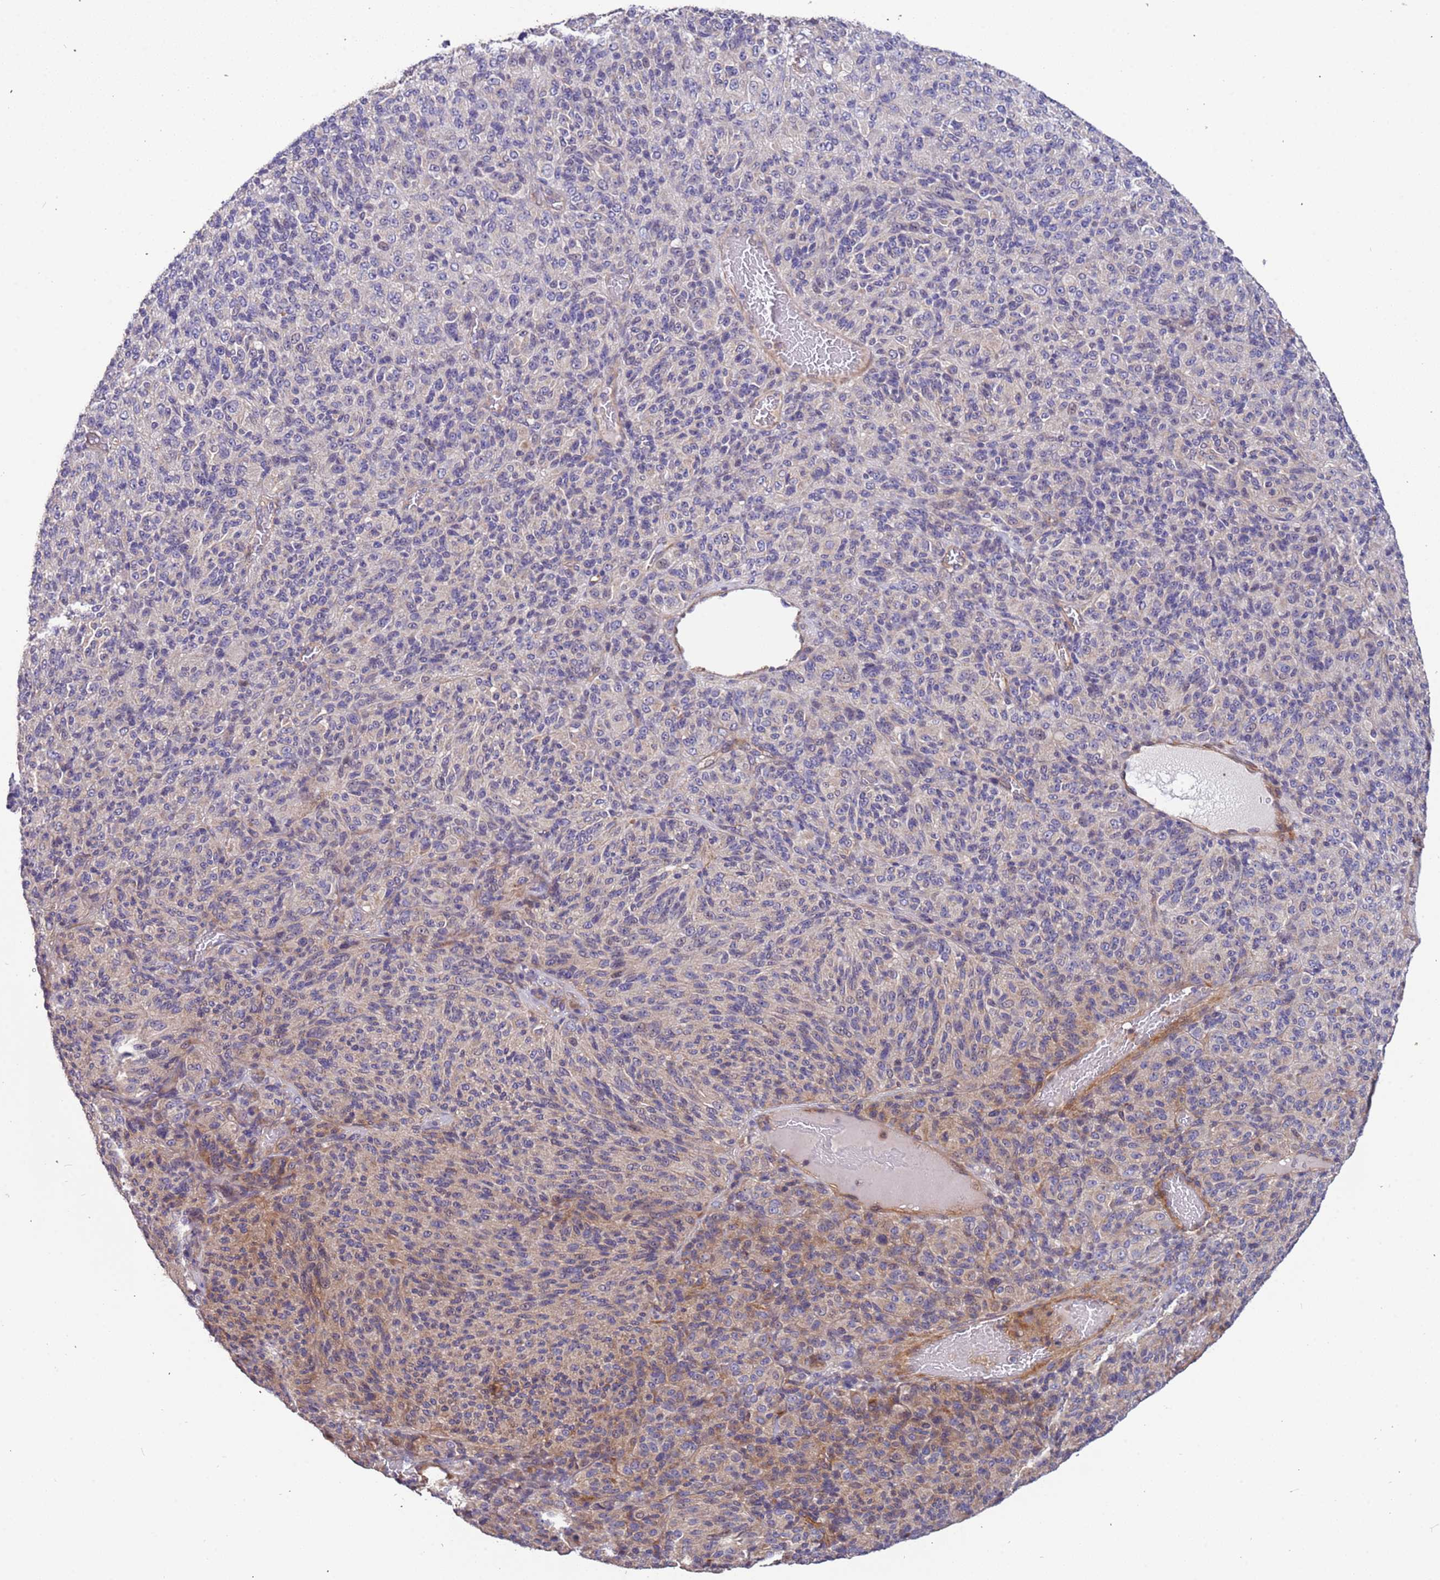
{"staining": {"intensity": "weak", "quantity": "<25%", "location": "cytoplasmic/membranous"}, "tissue": "melanoma", "cell_type": "Tumor cells", "image_type": "cancer", "snomed": [{"axis": "morphology", "description": "Malignant melanoma, Metastatic site"}, {"axis": "topography", "description": "Brain"}], "caption": "The IHC histopathology image has no significant staining in tumor cells of malignant melanoma (metastatic site) tissue.", "gene": "LAMB4", "patient": {"sex": "female", "age": 56}}